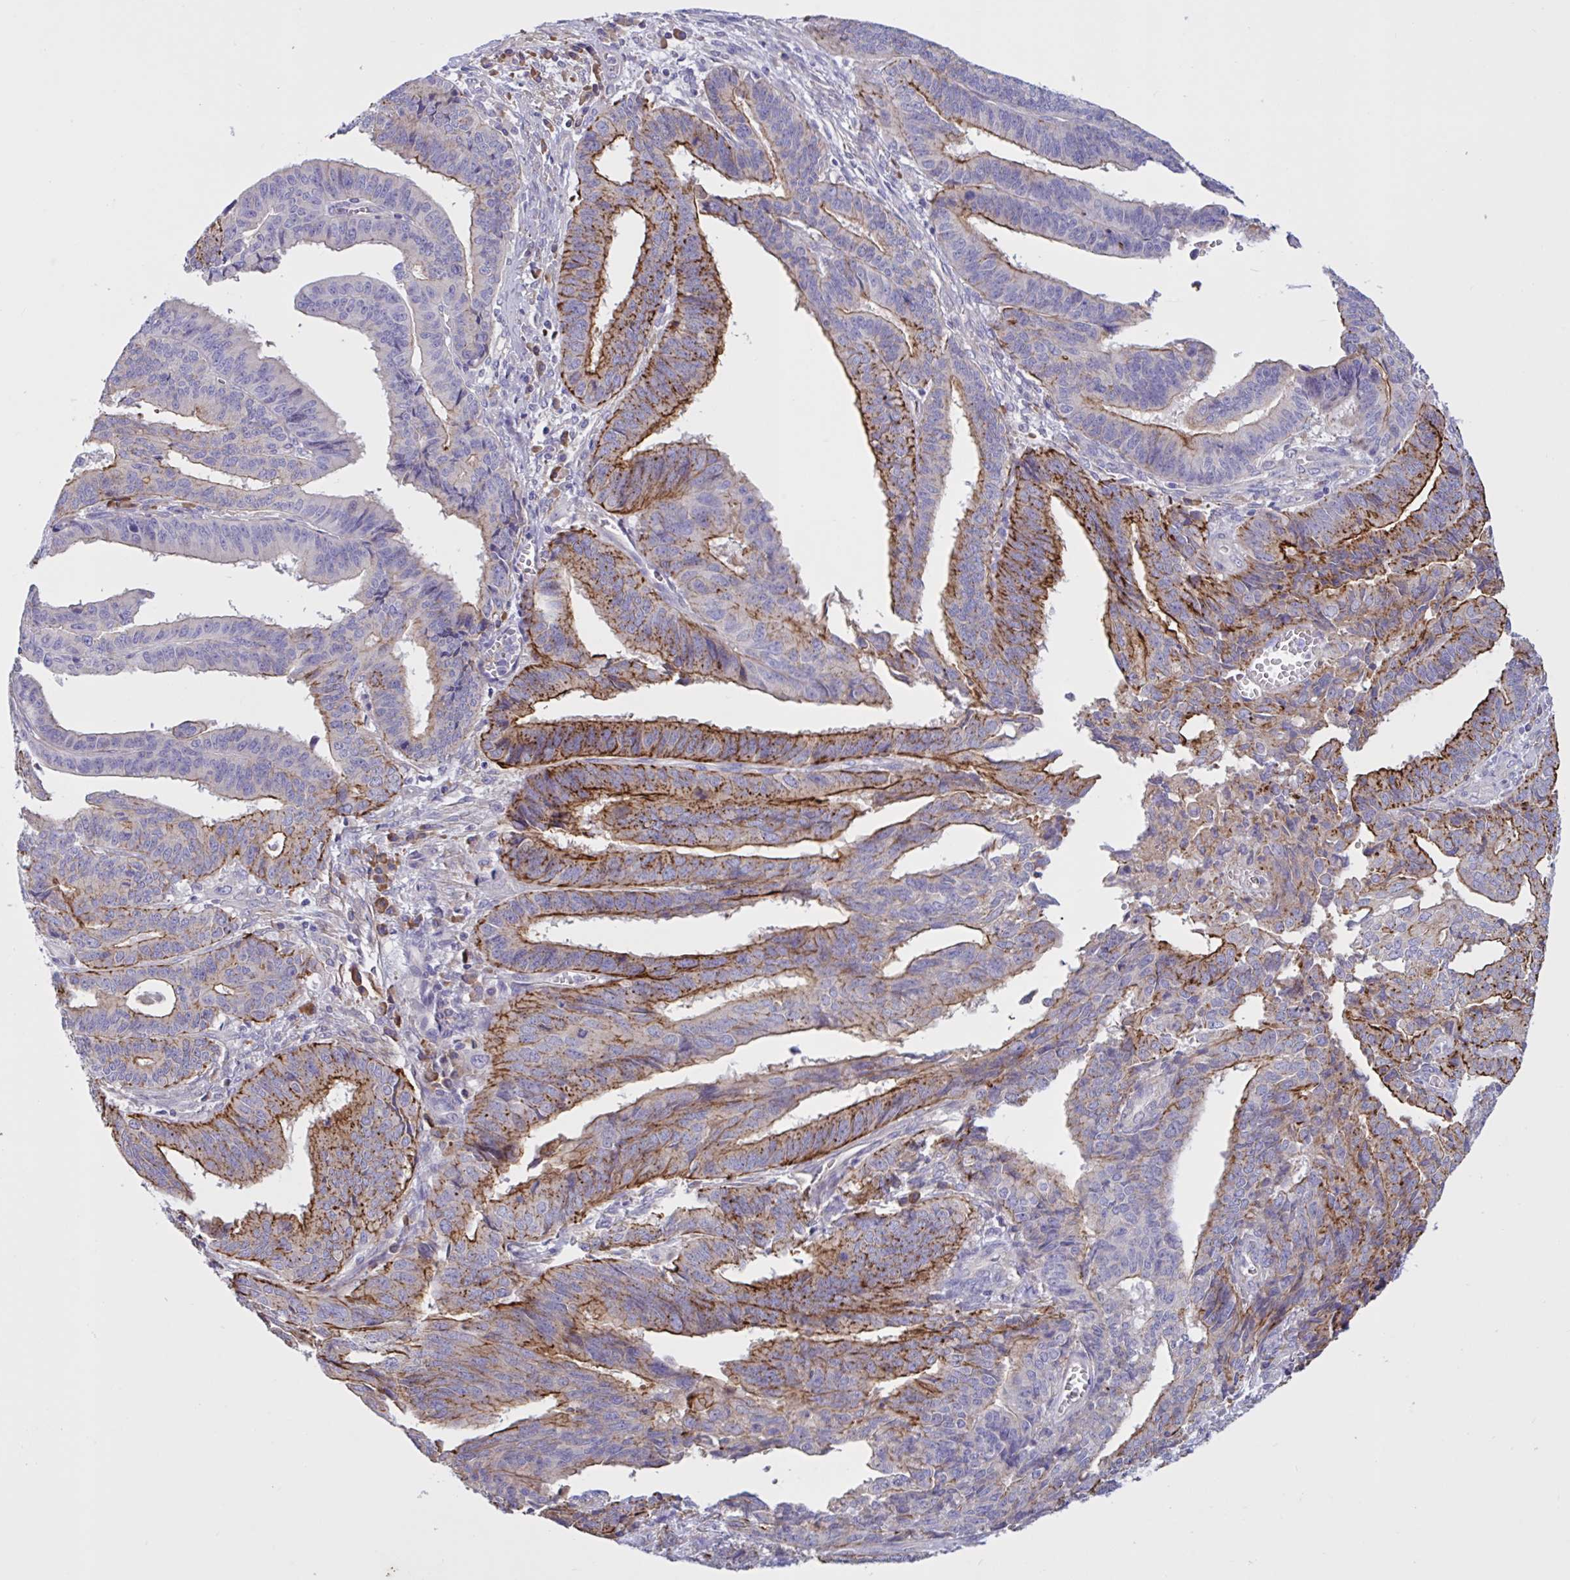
{"staining": {"intensity": "strong", "quantity": "25%-75%", "location": "cytoplasmic/membranous"}, "tissue": "endometrial cancer", "cell_type": "Tumor cells", "image_type": "cancer", "snomed": [{"axis": "morphology", "description": "Adenocarcinoma, NOS"}, {"axis": "topography", "description": "Endometrium"}], "caption": "A histopathology image showing strong cytoplasmic/membranous positivity in about 25%-75% of tumor cells in endometrial cancer (adenocarcinoma), as visualized by brown immunohistochemical staining.", "gene": "SLC66A1", "patient": {"sex": "female", "age": 65}}